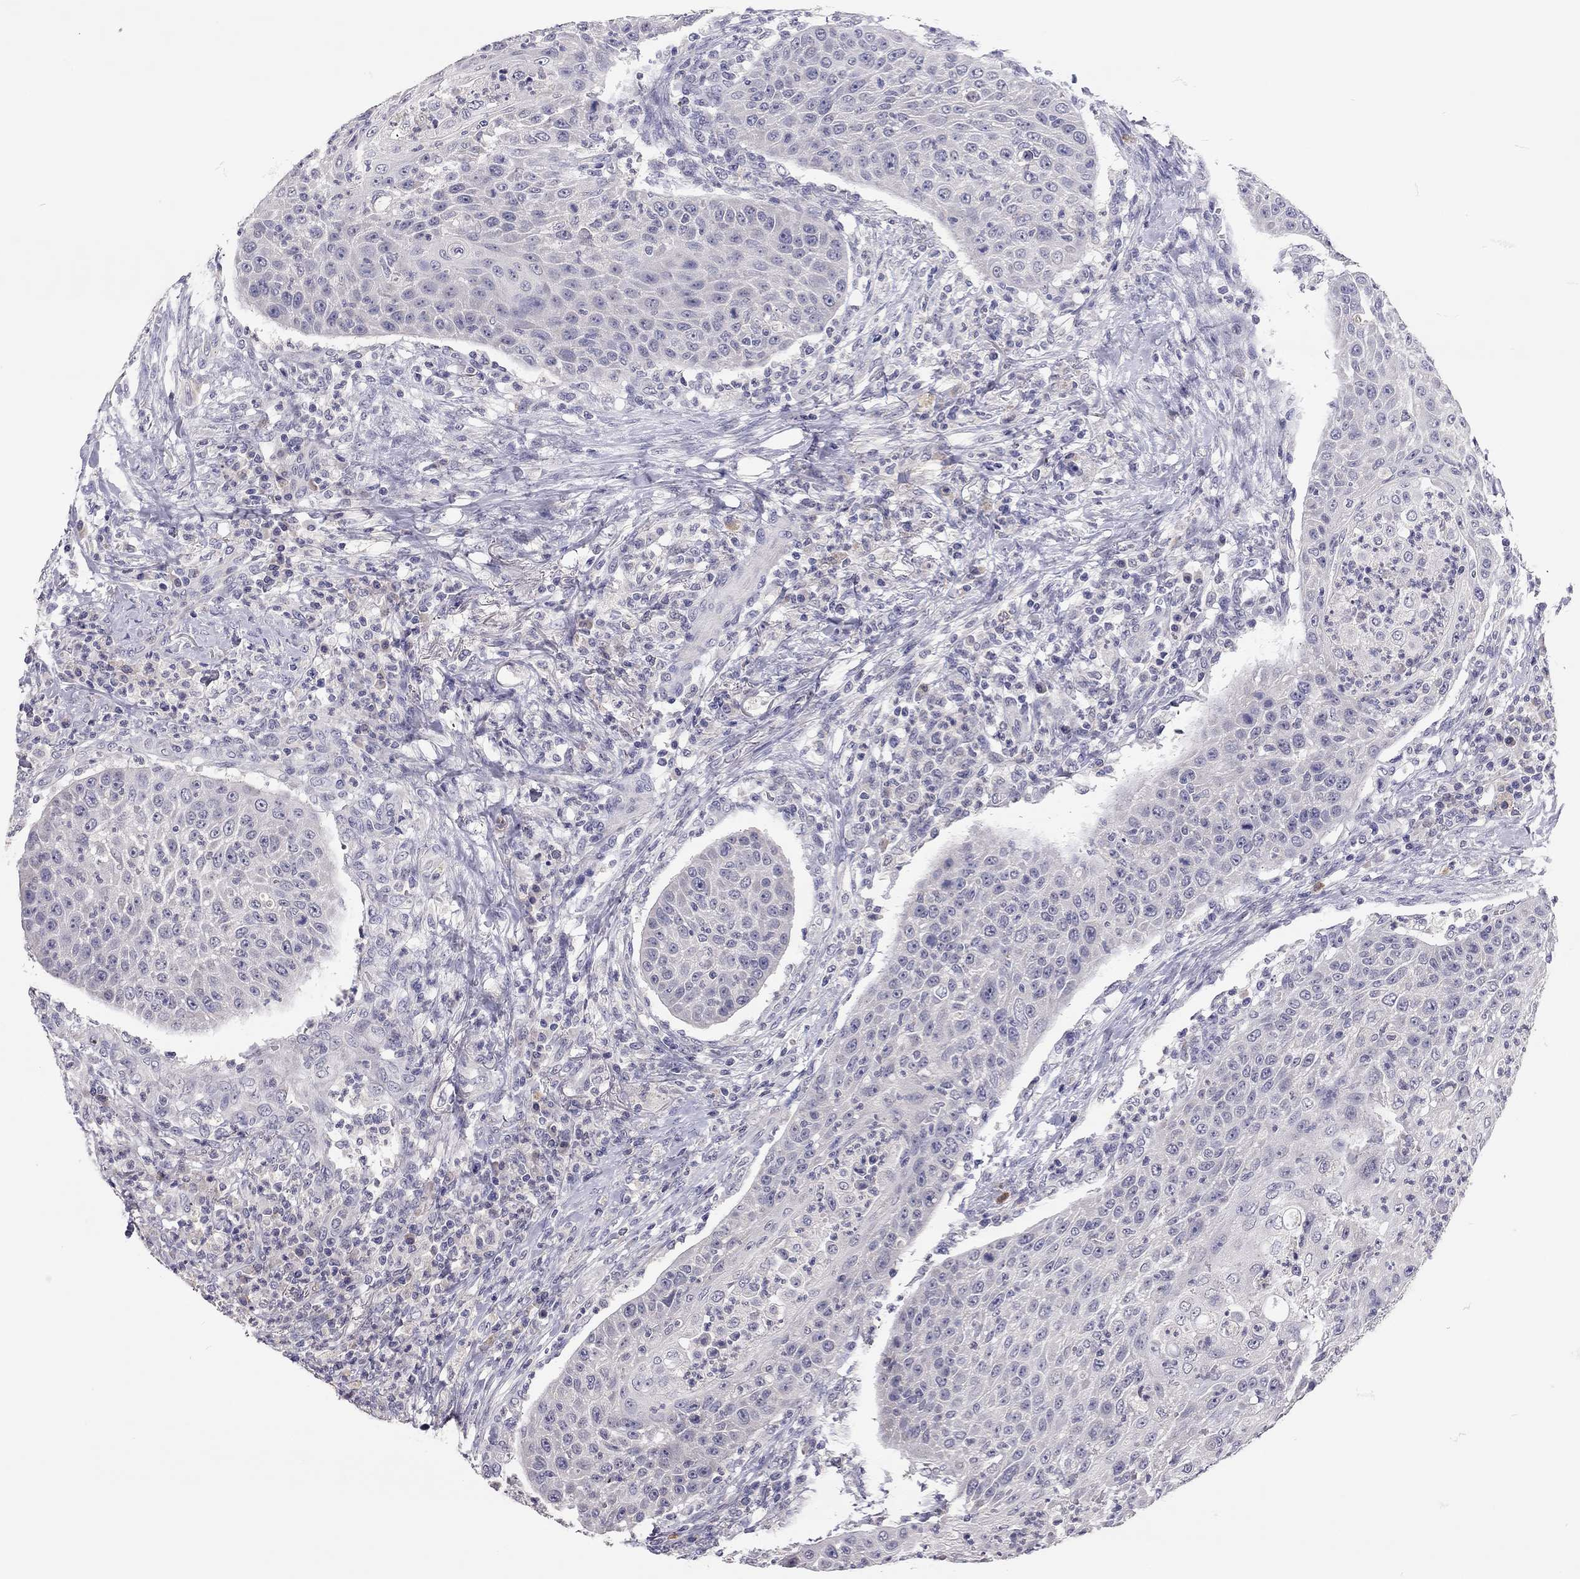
{"staining": {"intensity": "negative", "quantity": "none", "location": "none"}, "tissue": "head and neck cancer", "cell_type": "Tumor cells", "image_type": "cancer", "snomed": [{"axis": "morphology", "description": "Squamous cell carcinoma, NOS"}, {"axis": "topography", "description": "Head-Neck"}], "caption": "IHC of head and neck squamous cell carcinoma displays no positivity in tumor cells. (DAB (3,3'-diaminobenzidine) immunohistochemistry with hematoxylin counter stain).", "gene": "SCARB1", "patient": {"sex": "male", "age": 69}}